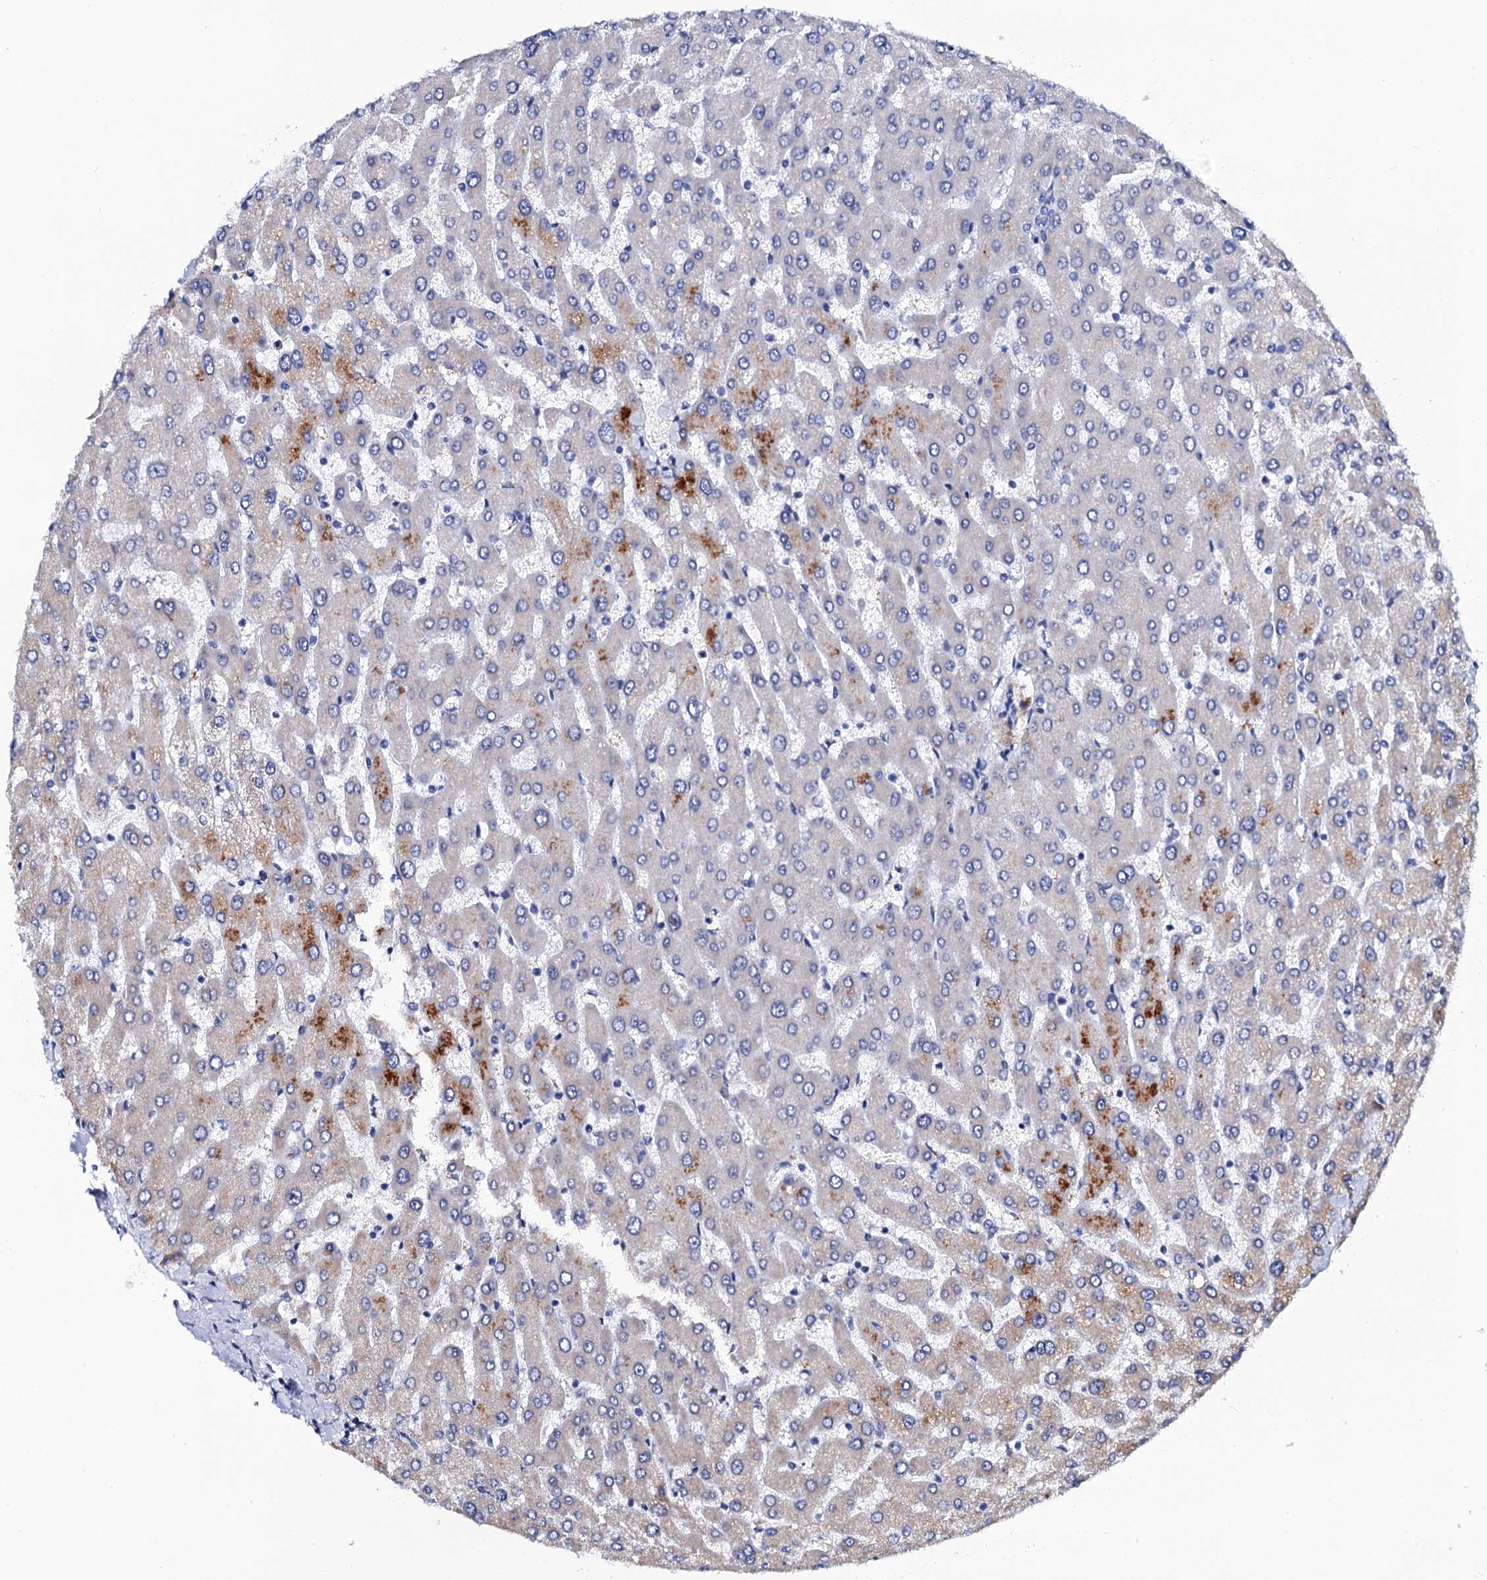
{"staining": {"intensity": "negative", "quantity": "none", "location": "none"}, "tissue": "liver", "cell_type": "Cholangiocytes", "image_type": "normal", "snomed": [{"axis": "morphology", "description": "Normal tissue, NOS"}, {"axis": "topography", "description": "Liver"}], "caption": "Immunohistochemistry of normal liver reveals no positivity in cholangiocytes.", "gene": "SLC7A10", "patient": {"sex": "male", "age": 55}}